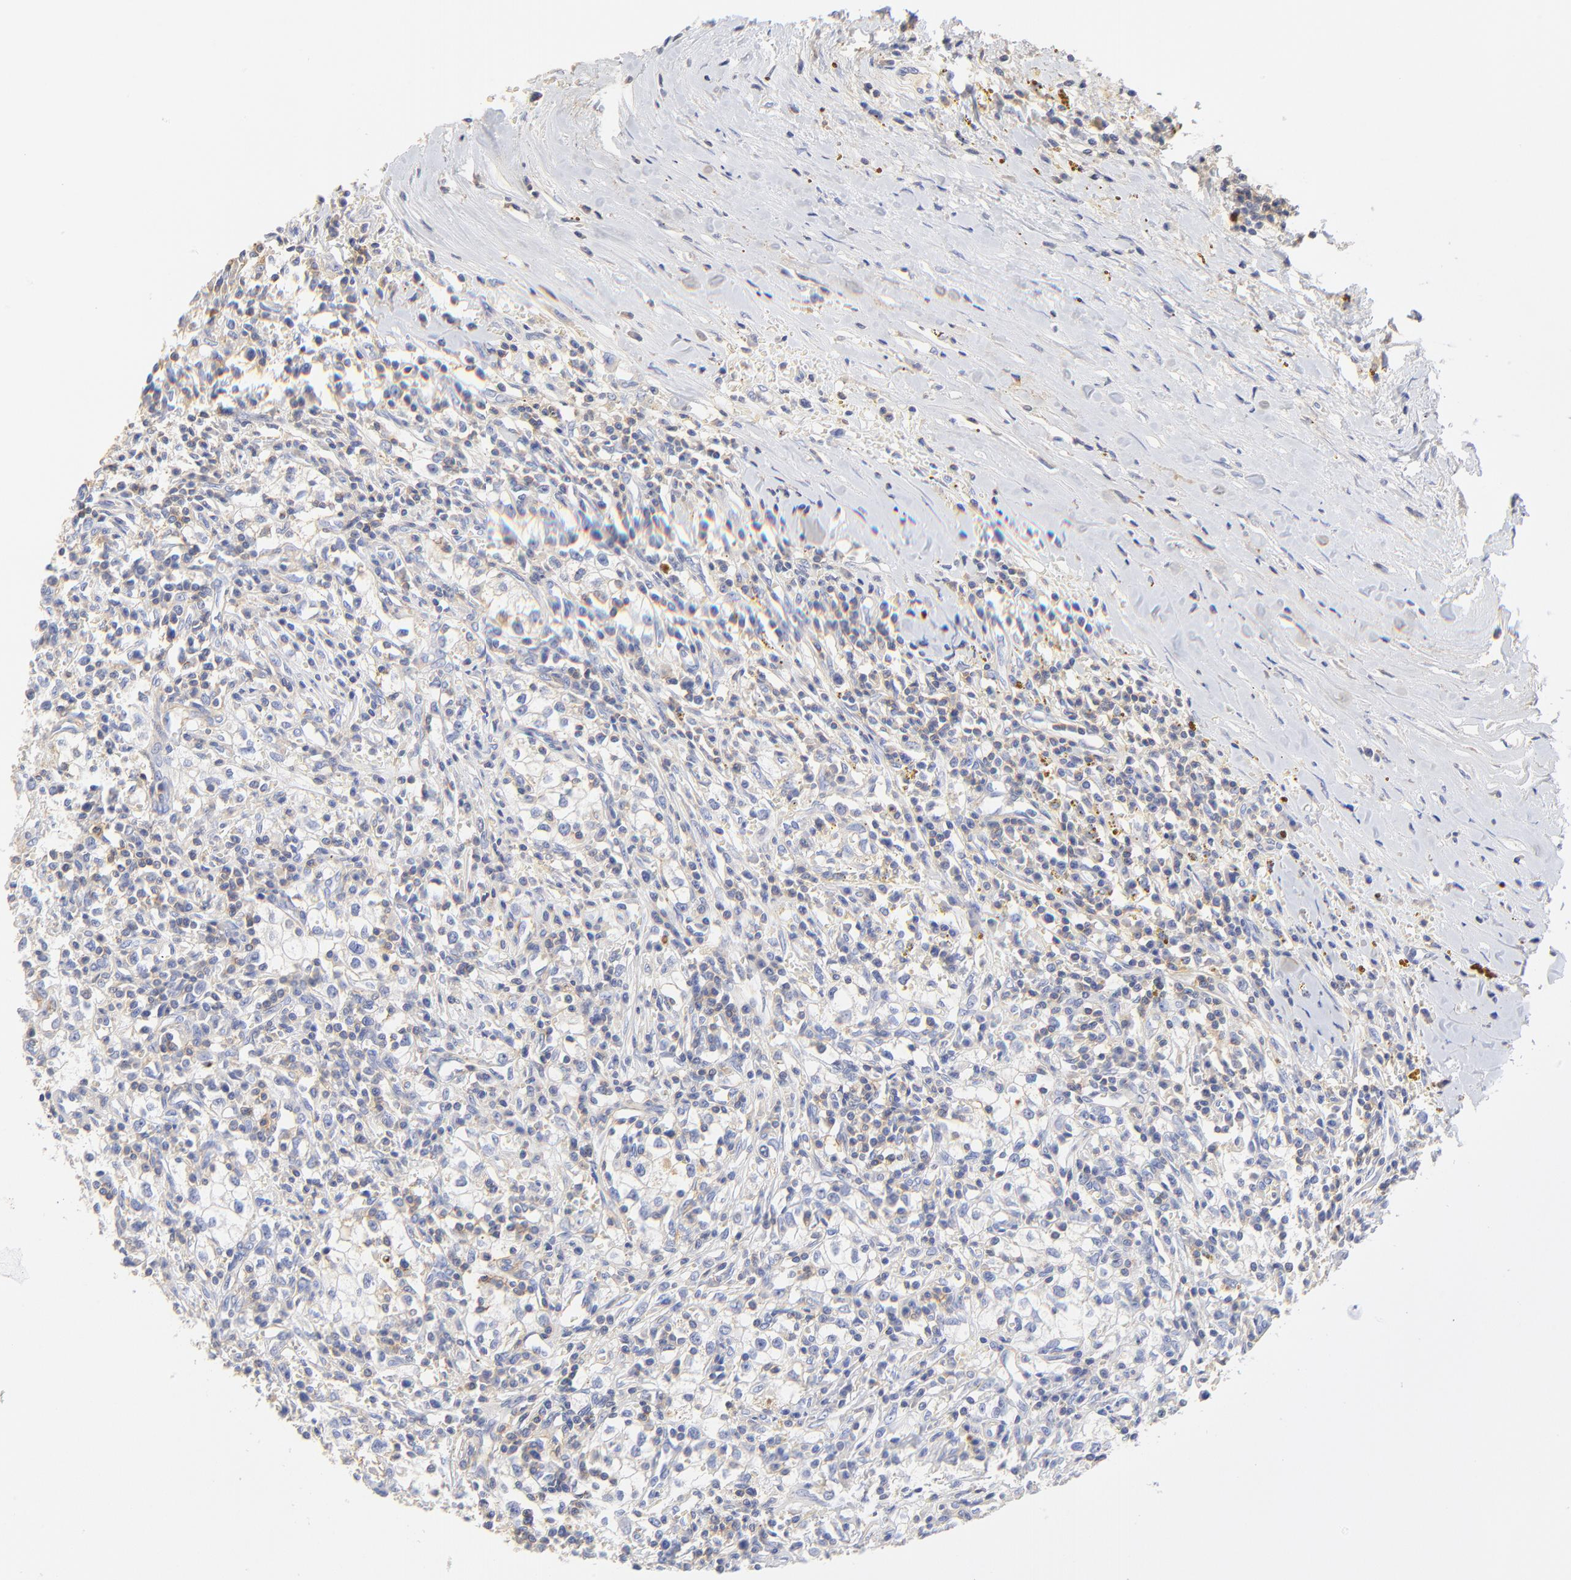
{"staining": {"intensity": "weak", "quantity": "<25%", "location": "cytoplasmic/membranous"}, "tissue": "renal cancer", "cell_type": "Tumor cells", "image_type": "cancer", "snomed": [{"axis": "morphology", "description": "Adenocarcinoma, NOS"}, {"axis": "topography", "description": "Kidney"}], "caption": "Tumor cells are negative for brown protein staining in renal adenocarcinoma. Nuclei are stained in blue.", "gene": "MDGA2", "patient": {"sex": "male", "age": 82}}